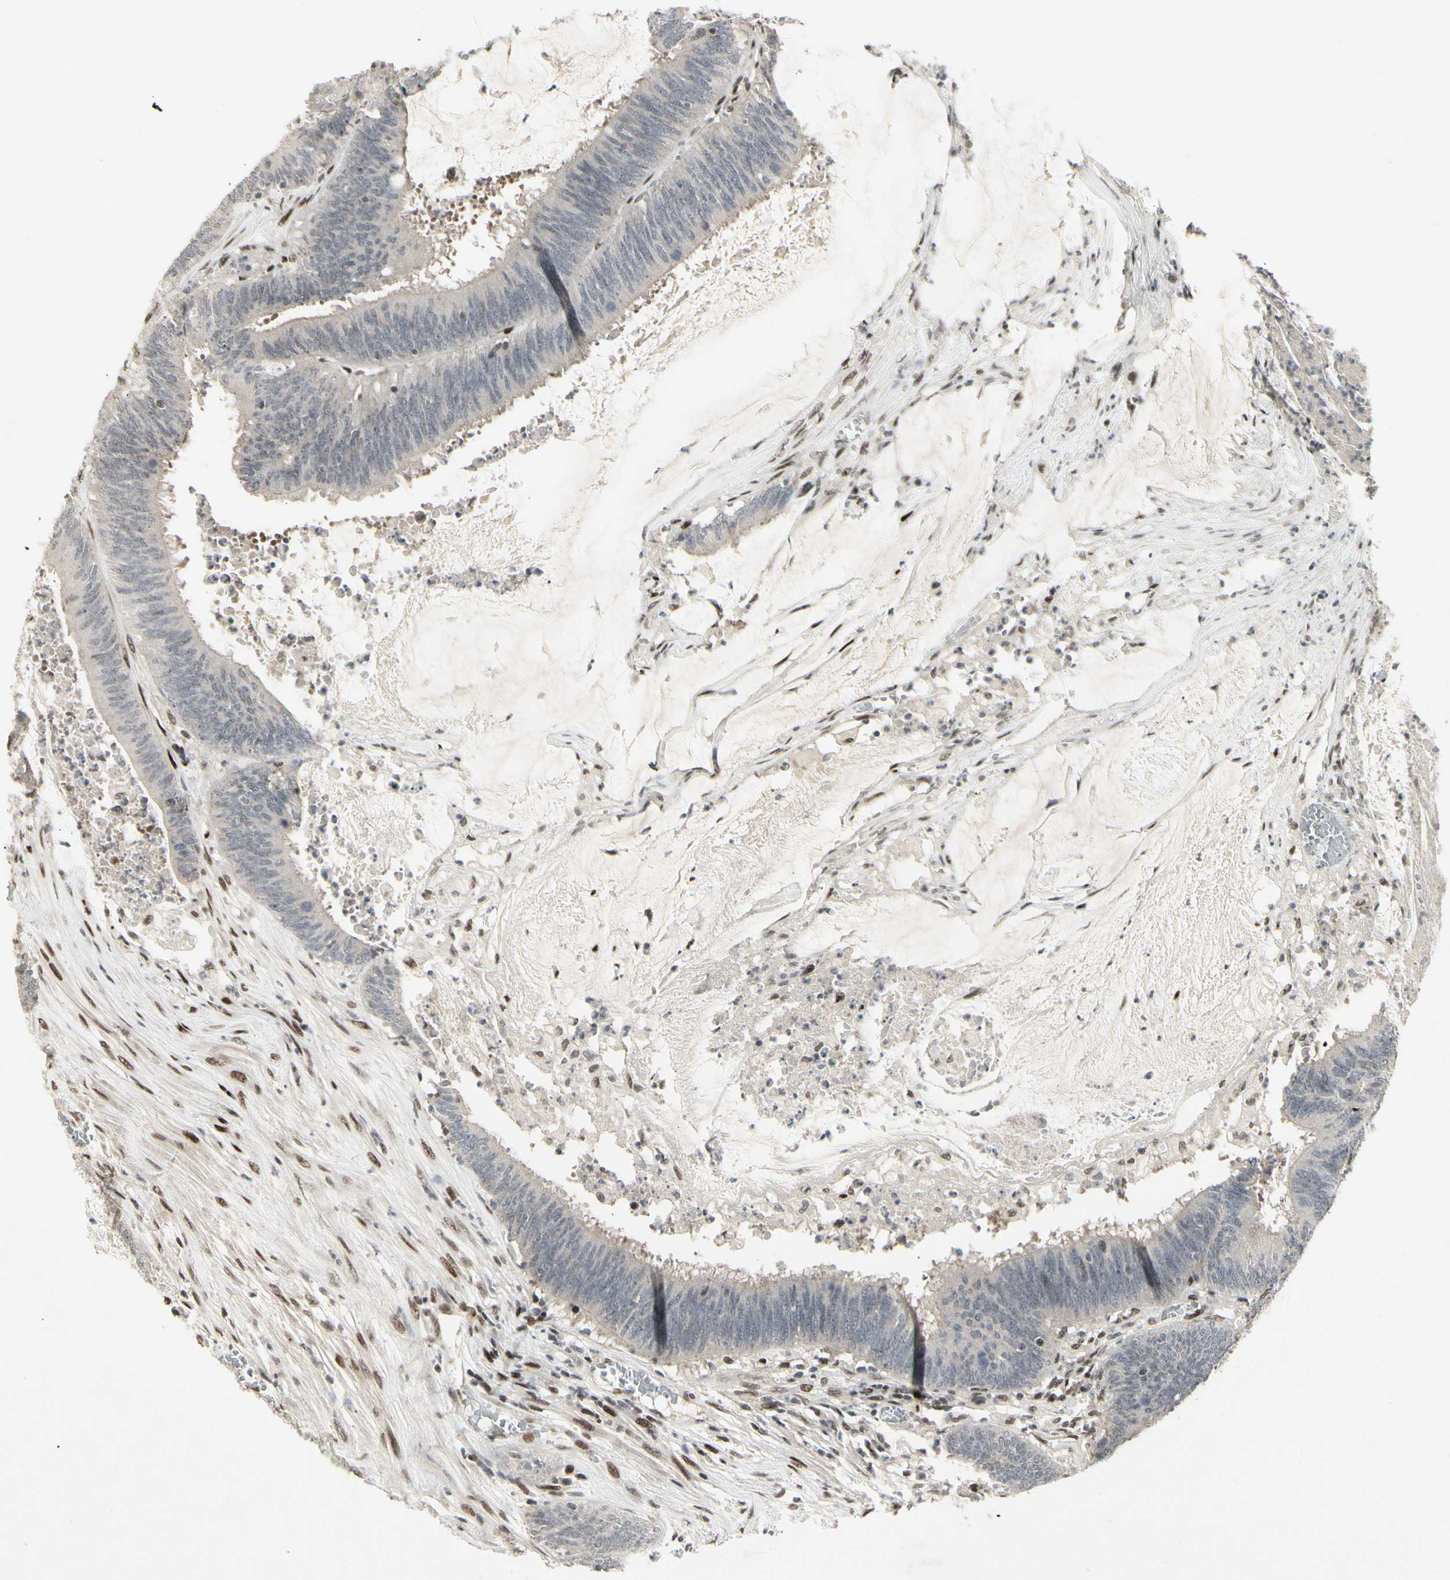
{"staining": {"intensity": "negative", "quantity": "none", "location": "none"}, "tissue": "colorectal cancer", "cell_type": "Tumor cells", "image_type": "cancer", "snomed": [{"axis": "morphology", "description": "Adenocarcinoma, NOS"}, {"axis": "topography", "description": "Rectum"}], "caption": "Protein analysis of colorectal cancer (adenocarcinoma) displays no significant expression in tumor cells.", "gene": "FOXJ2", "patient": {"sex": "female", "age": 66}}